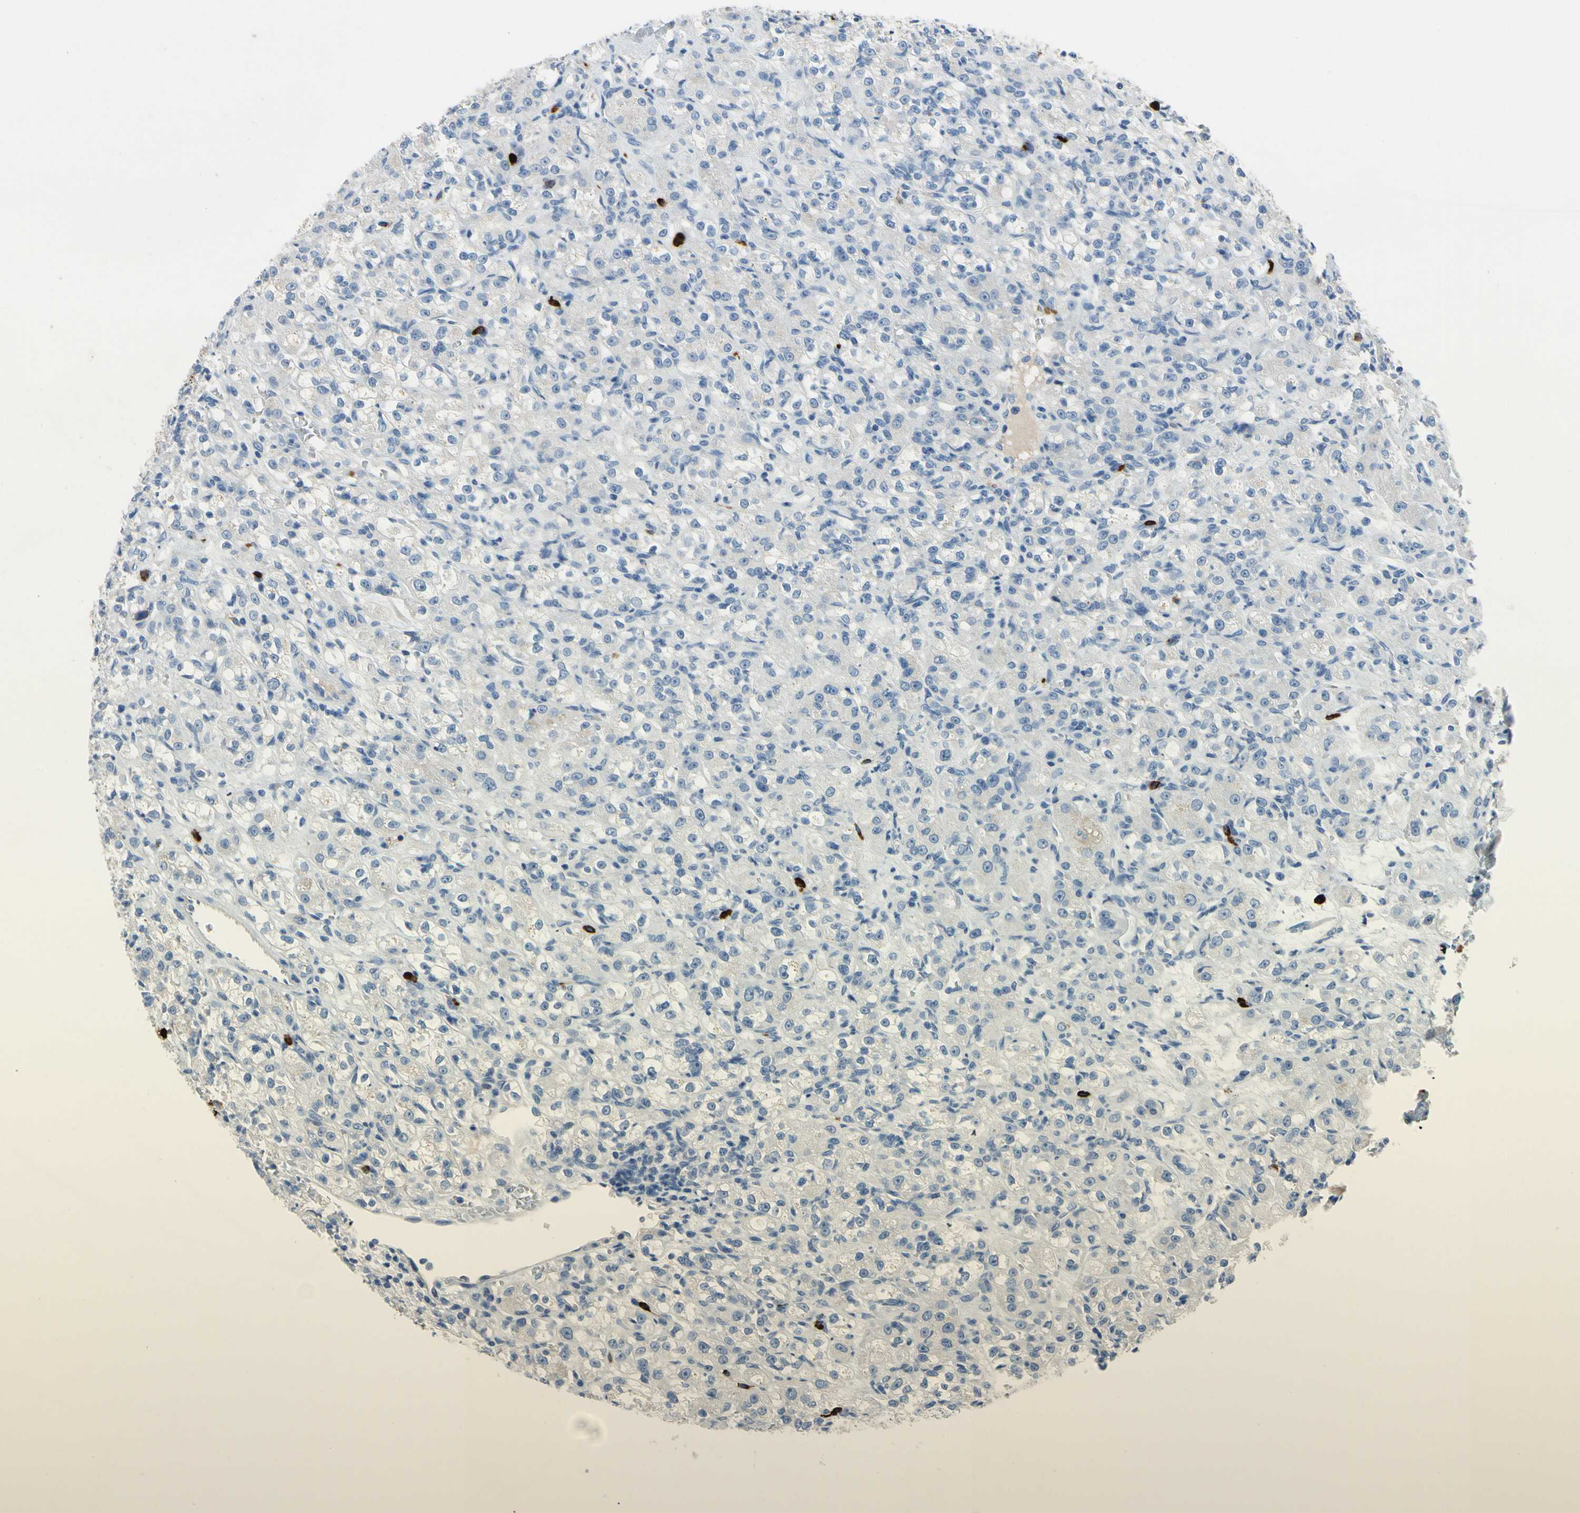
{"staining": {"intensity": "negative", "quantity": "none", "location": "none"}, "tissue": "renal cancer", "cell_type": "Tumor cells", "image_type": "cancer", "snomed": [{"axis": "morphology", "description": "Normal tissue, NOS"}, {"axis": "morphology", "description": "Adenocarcinoma, NOS"}, {"axis": "topography", "description": "Kidney"}], "caption": "Tumor cells are negative for protein expression in human renal cancer (adenocarcinoma).", "gene": "CPA3", "patient": {"sex": "male", "age": 61}}